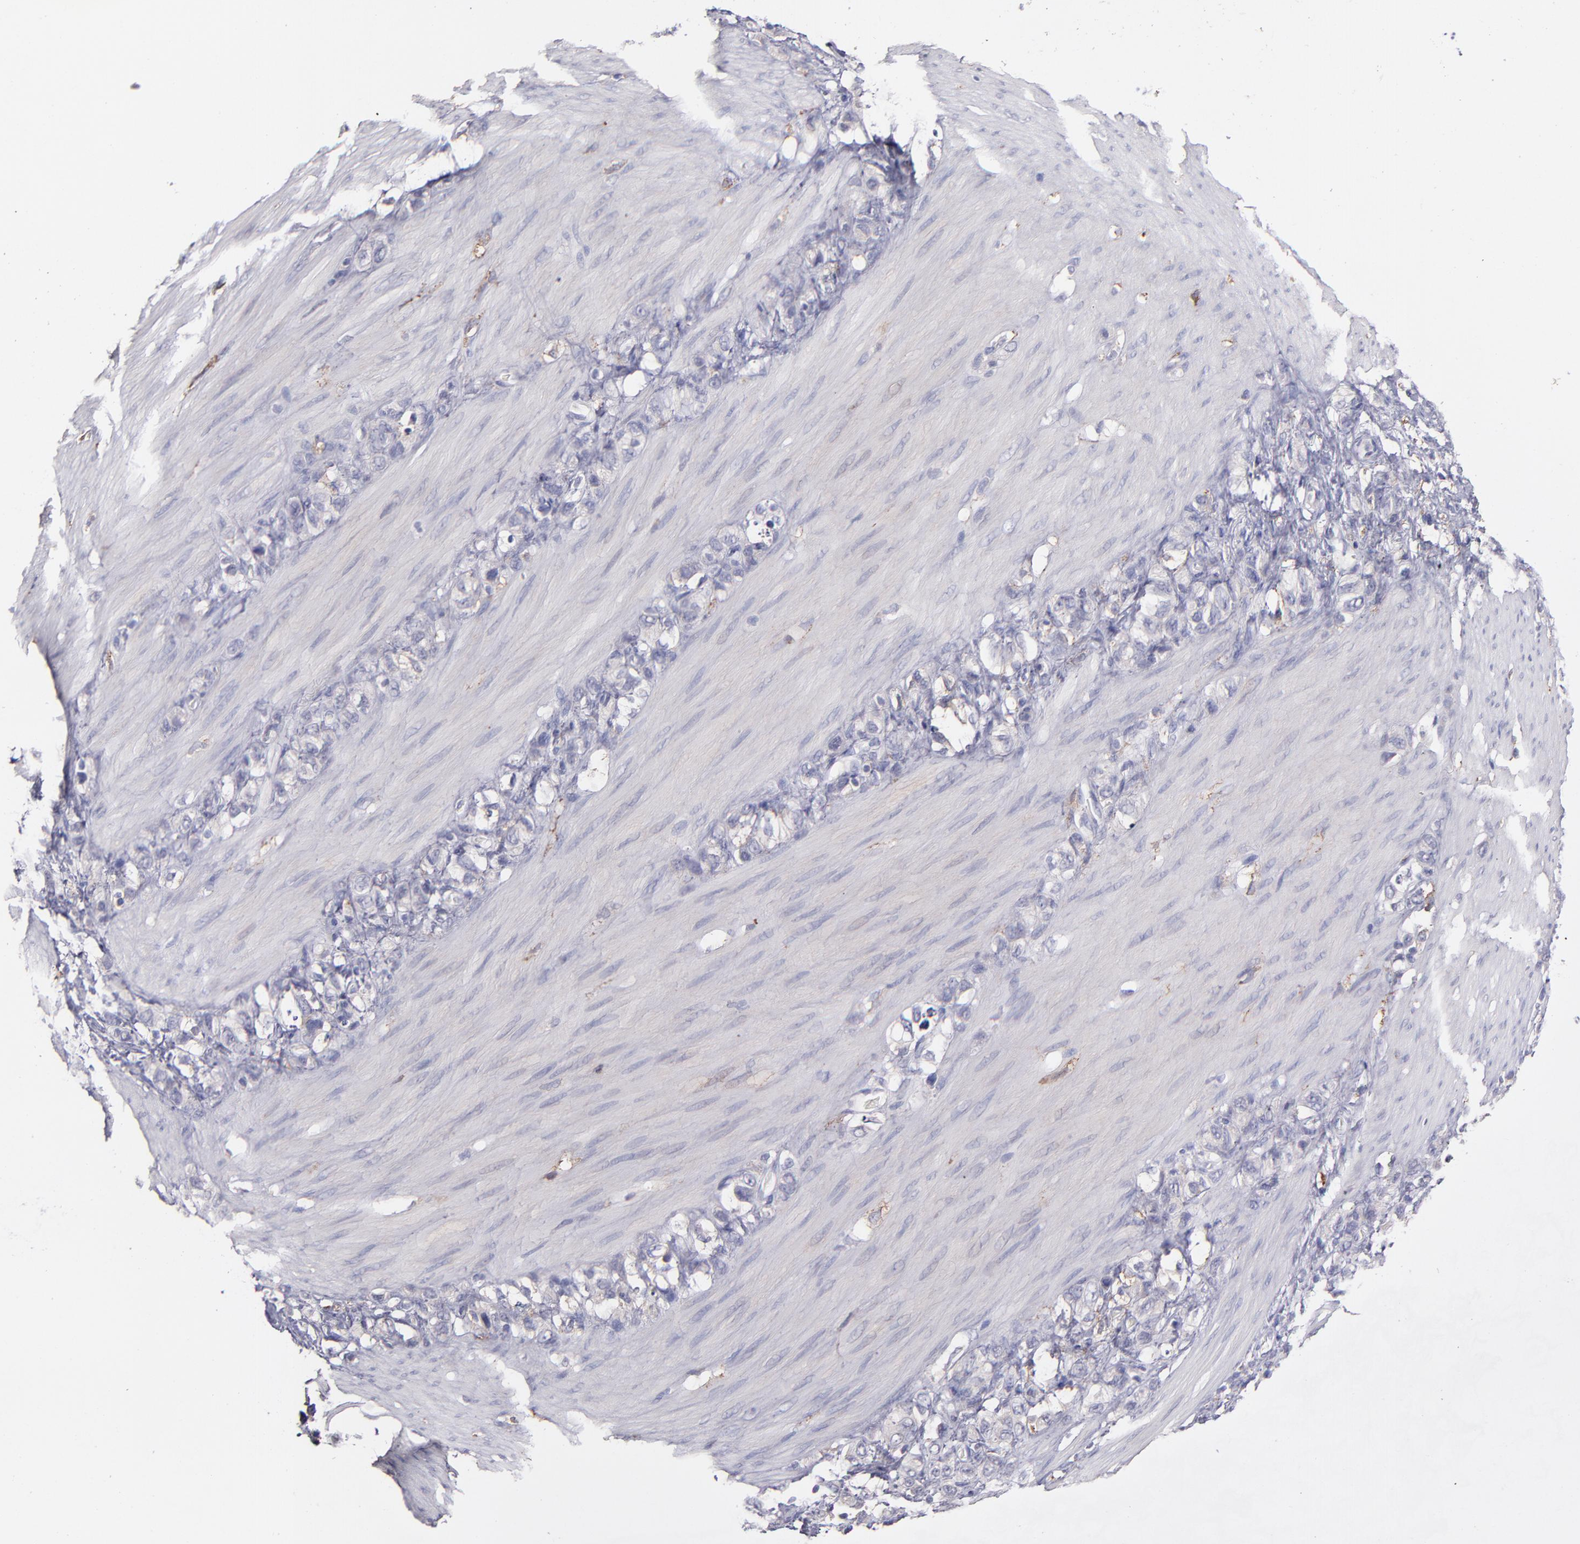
{"staining": {"intensity": "negative", "quantity": "none", "location": "none"}, "tissue": "stomach cancer", "cell_type": "Tumor cells", "image_type": "cancer", "snomed": [{"axis": "morphology", "description": "Normal tissue, NOS"}, {"axis": "morphology", "description": "Adenocarcinoma, NOS"}, {"axis": "morphology", "description": "Adenocarcinoma, High grade"}, {"axis": "topography", "description": "Stomach, upper"}, {"axis": "topography", "description": "Stomach"}], "caption": "An immunohistochemistry histopathology image of stomach adenocarcinoma is shown. There is no staining in tumor cells of stomach adenocarcinoma.", "gene": "GLDC", "patient": {"sex": "female", "age": 65}}